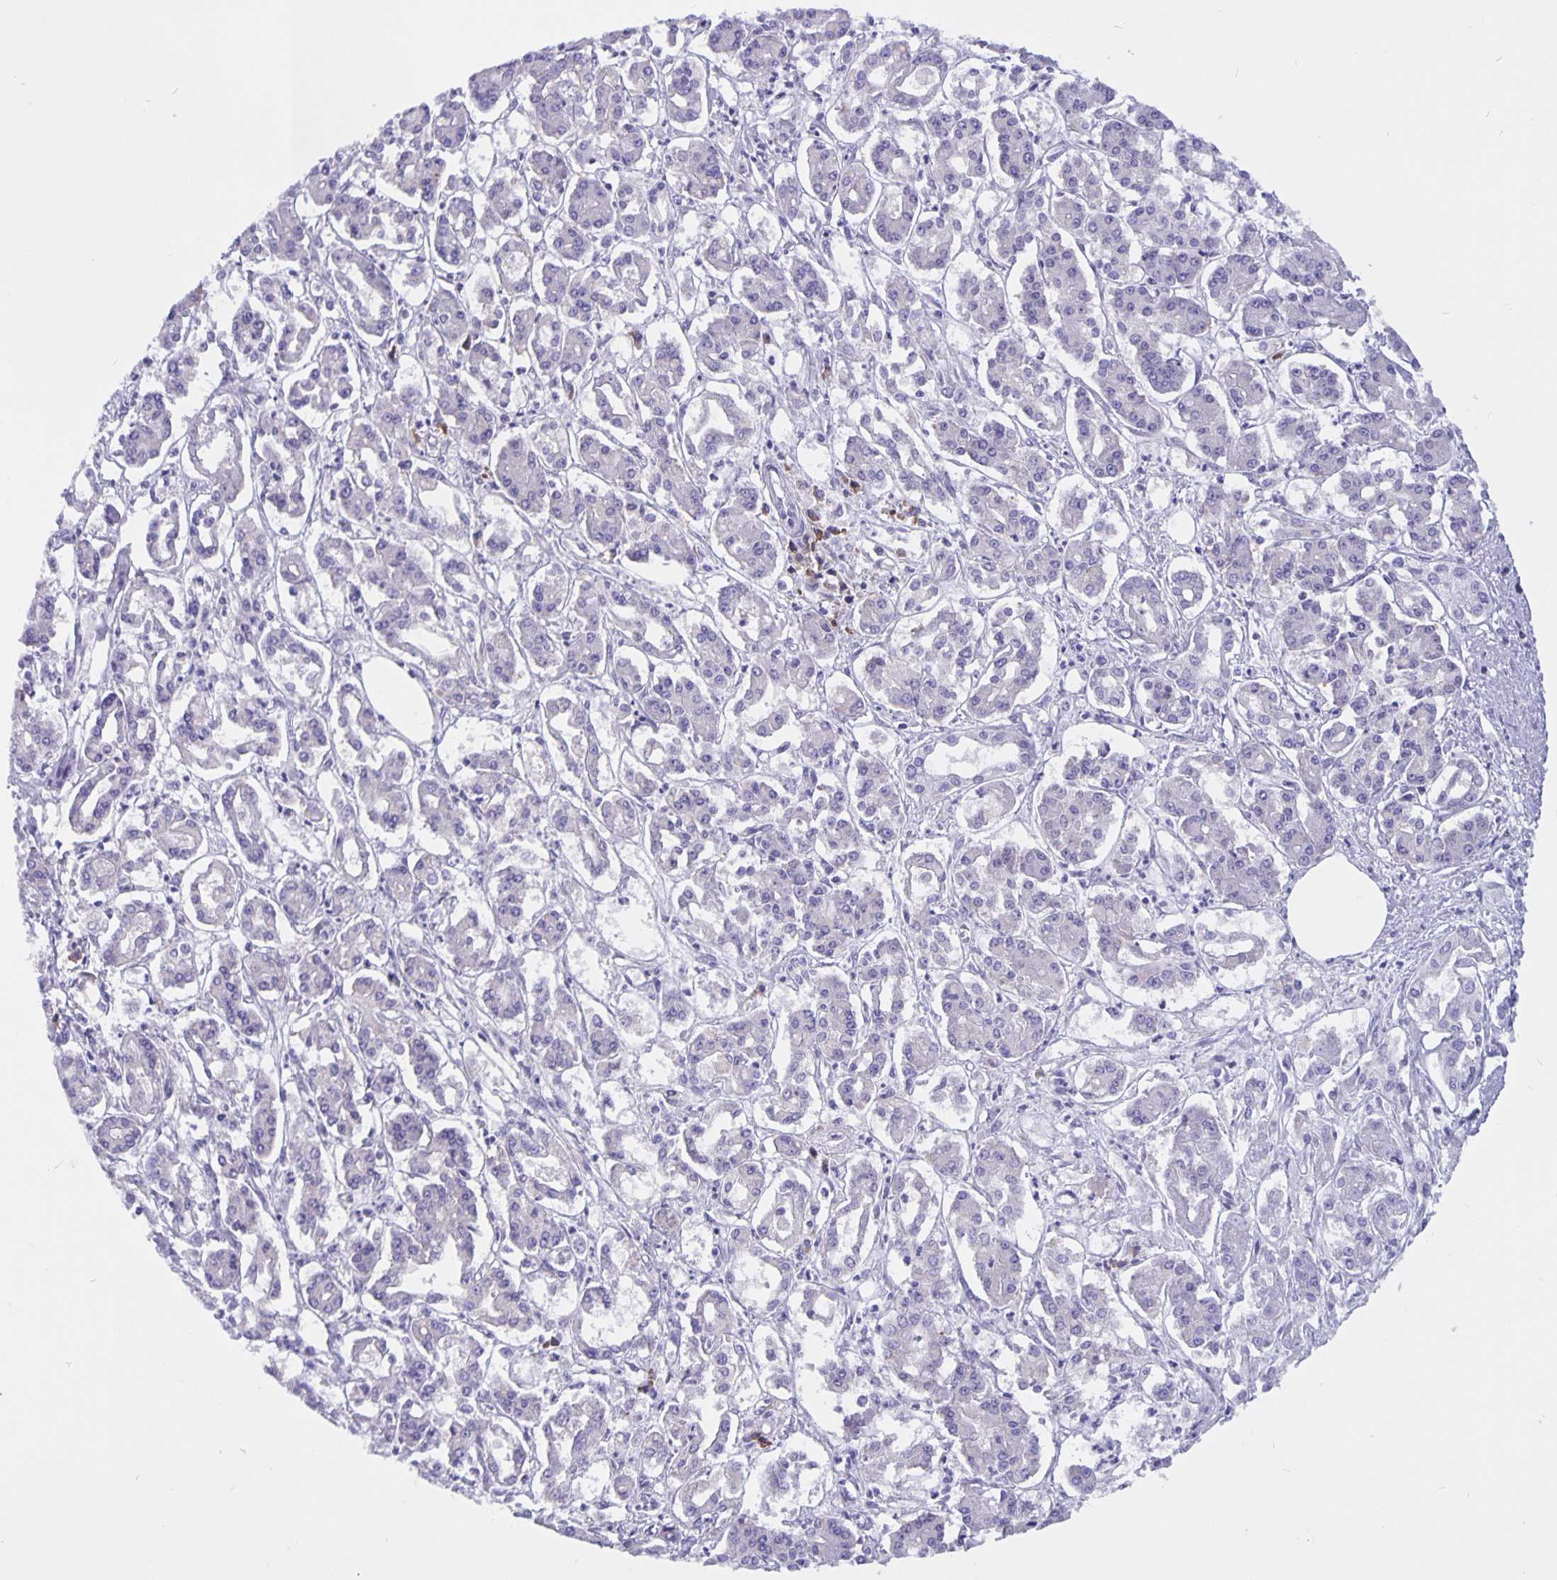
{"staining": {"intensity": "negative", "quantity": "none", "location": "none"}, "tissue": "pancreatic cancer", "cell_type": "Tumor cells", "image_type": "cancer", "snomed": [{"axis": "morphology", "description": "Adenocarcinoma, NOS"}, {"axis": "topography", "description": "Pancreas"}], "caption": "Immunohistochemistry (IHC) image of neoplastic tissue: adenocarcinoma (pancreatic) stained with DAB (3,3'-diaminobenzidine) exhibits no significant protein staining in tumor cells.", "gene": "ERMN", "patient": {"sex": "male", "age": 85}}